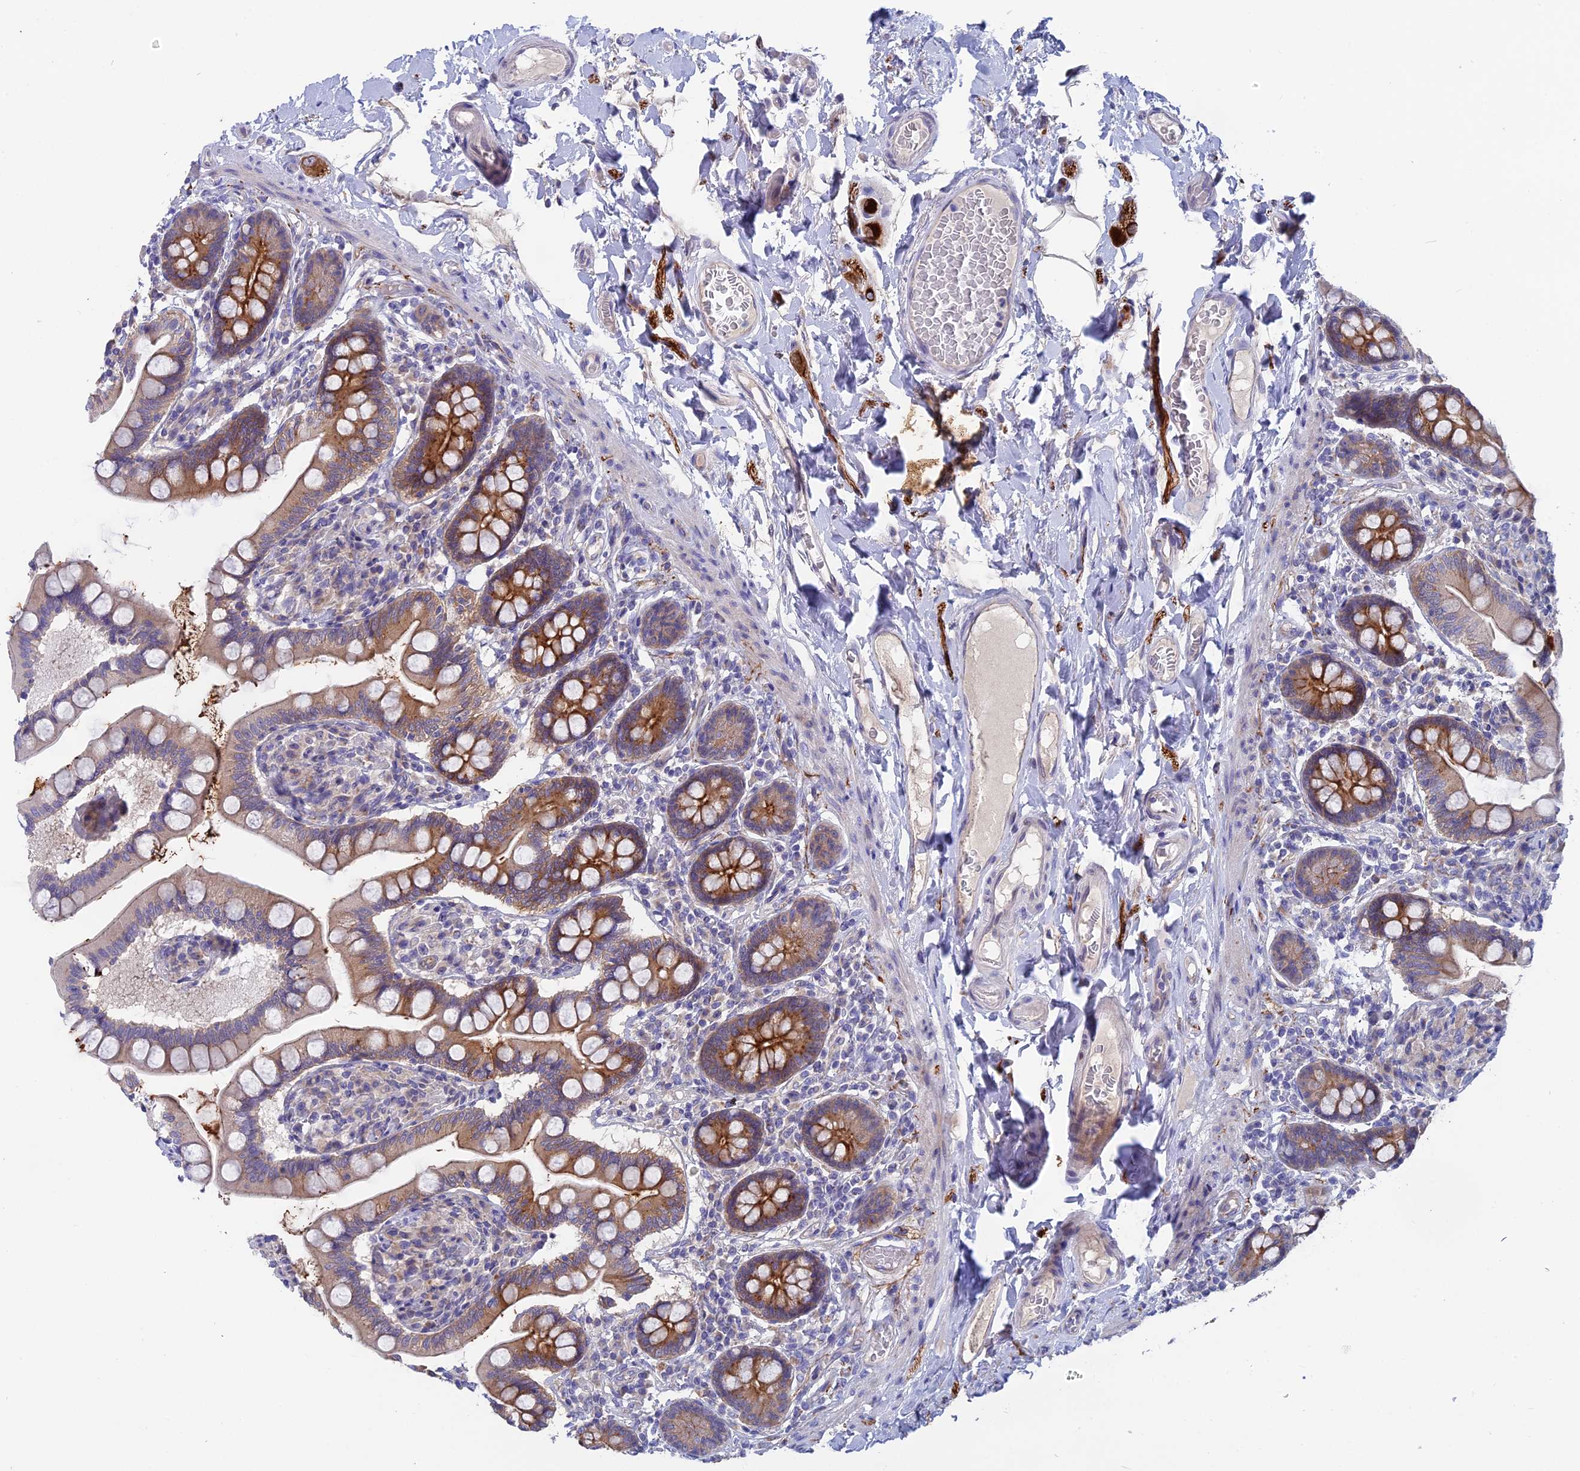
{"staining": {"intensity": "moderate", "quantity": ">75%", "location": "cytoplasmic/membranous"}, "tissue": "small intestine", "cell_type": "Glandular cells", "image_type": "normal", "snomed": [{"axis": "morphology", "description": "Normal tissue, NOS"}, {"axis": "topography", "description": "Small intestine"}], "caption": "Approximately >75% of glandular cells in normal human small intestine show moderate cytoplasmic/membranous protein staining as visualized by brown immunohistochemical staining.", "gene": "TENT4B", "patient": {"sex": "female", "age": 64}}